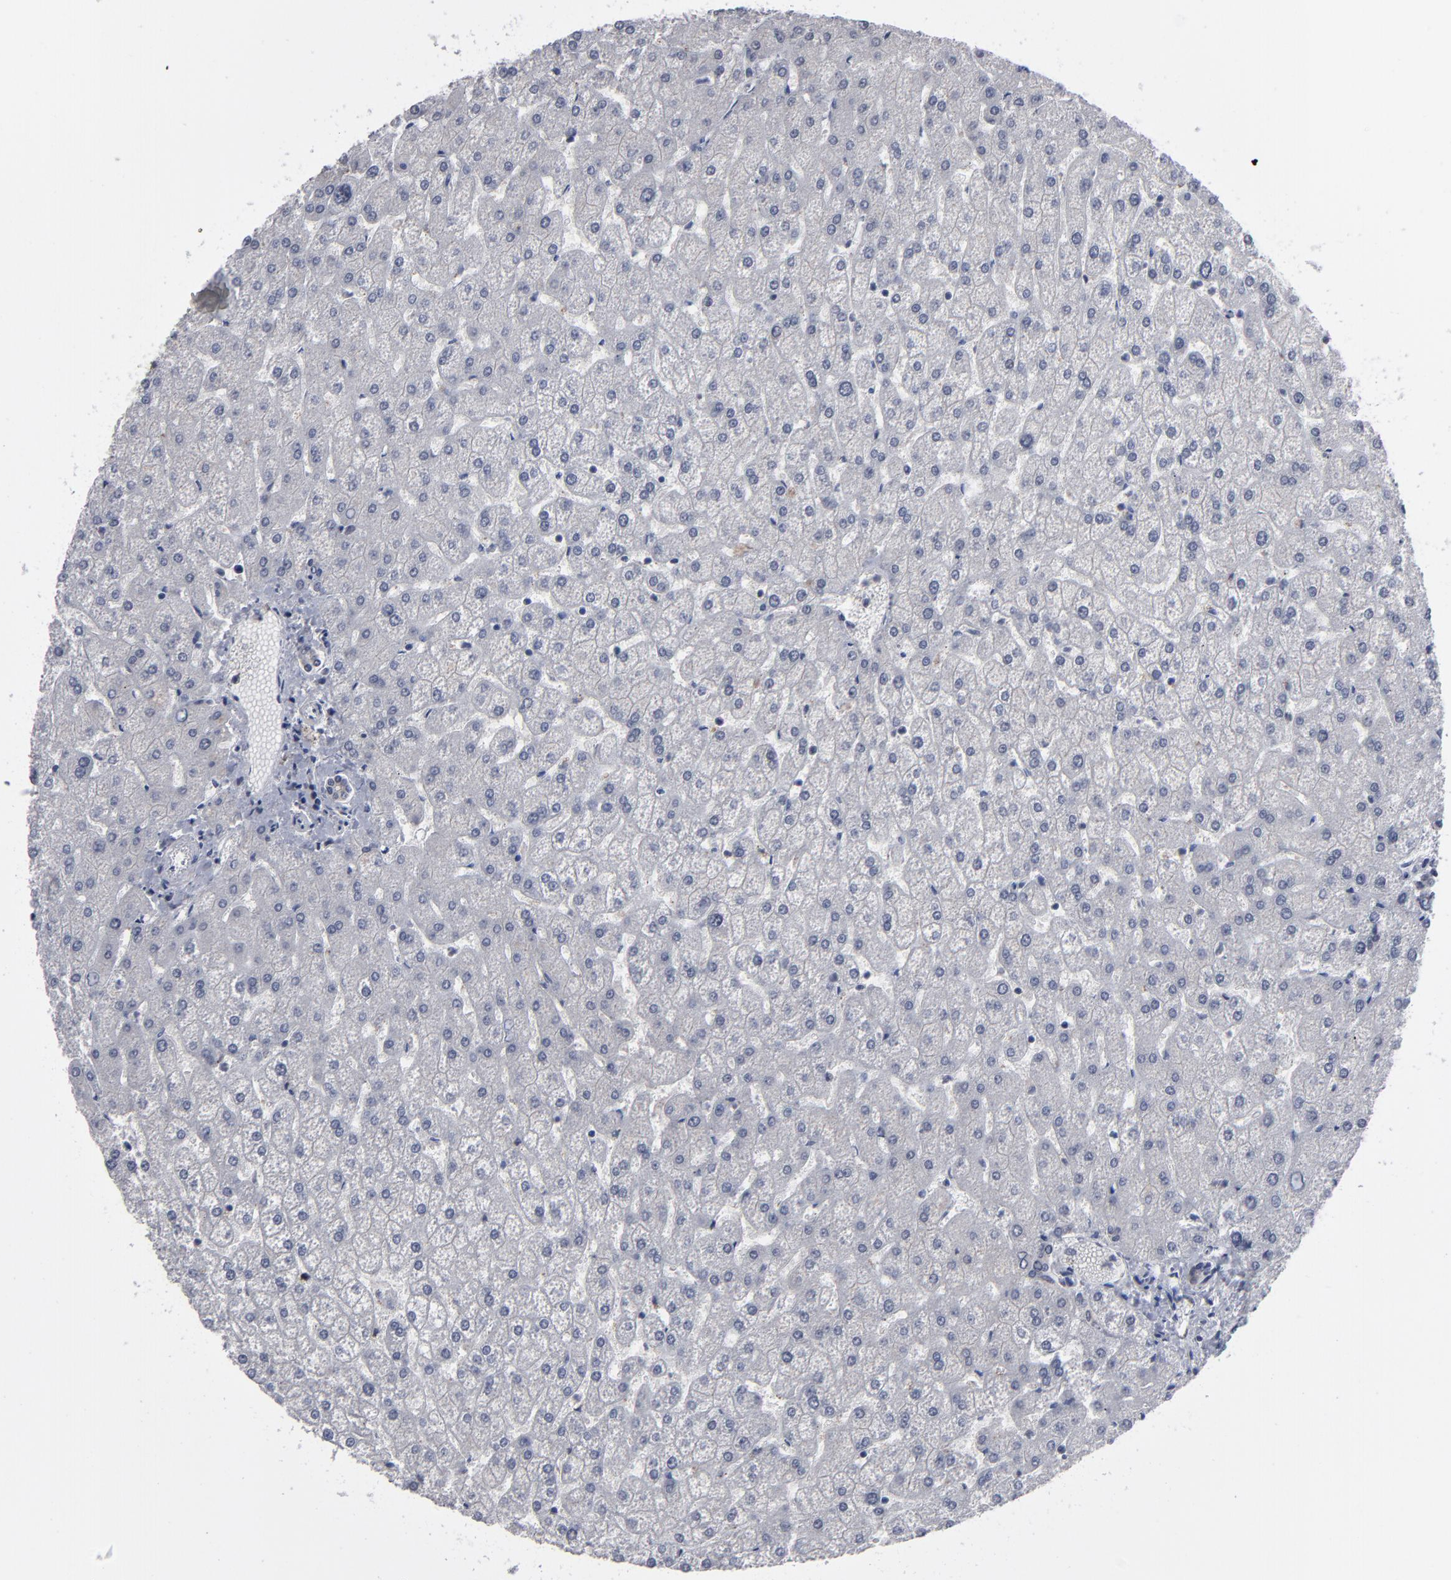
{"staining": {"intensity": "negative", "quantity": "none", "location": "none"}, "tissue": "liver", "cell_type": "Cholangiocytes", "image_type": "normal", "snomed": [{"axis": "morphology", "description": "Normal tissue, NOS"}, {"axis": "topography", "description": "Liver"}], "caption": "DAB (3,3'-diaminobenzidine) immunohistochemical staining of unremarkable liver reveals no significant staining in cholangiocytes.", "gene": "SSRP1", "patient": {"sex": "female", "age": 32}}